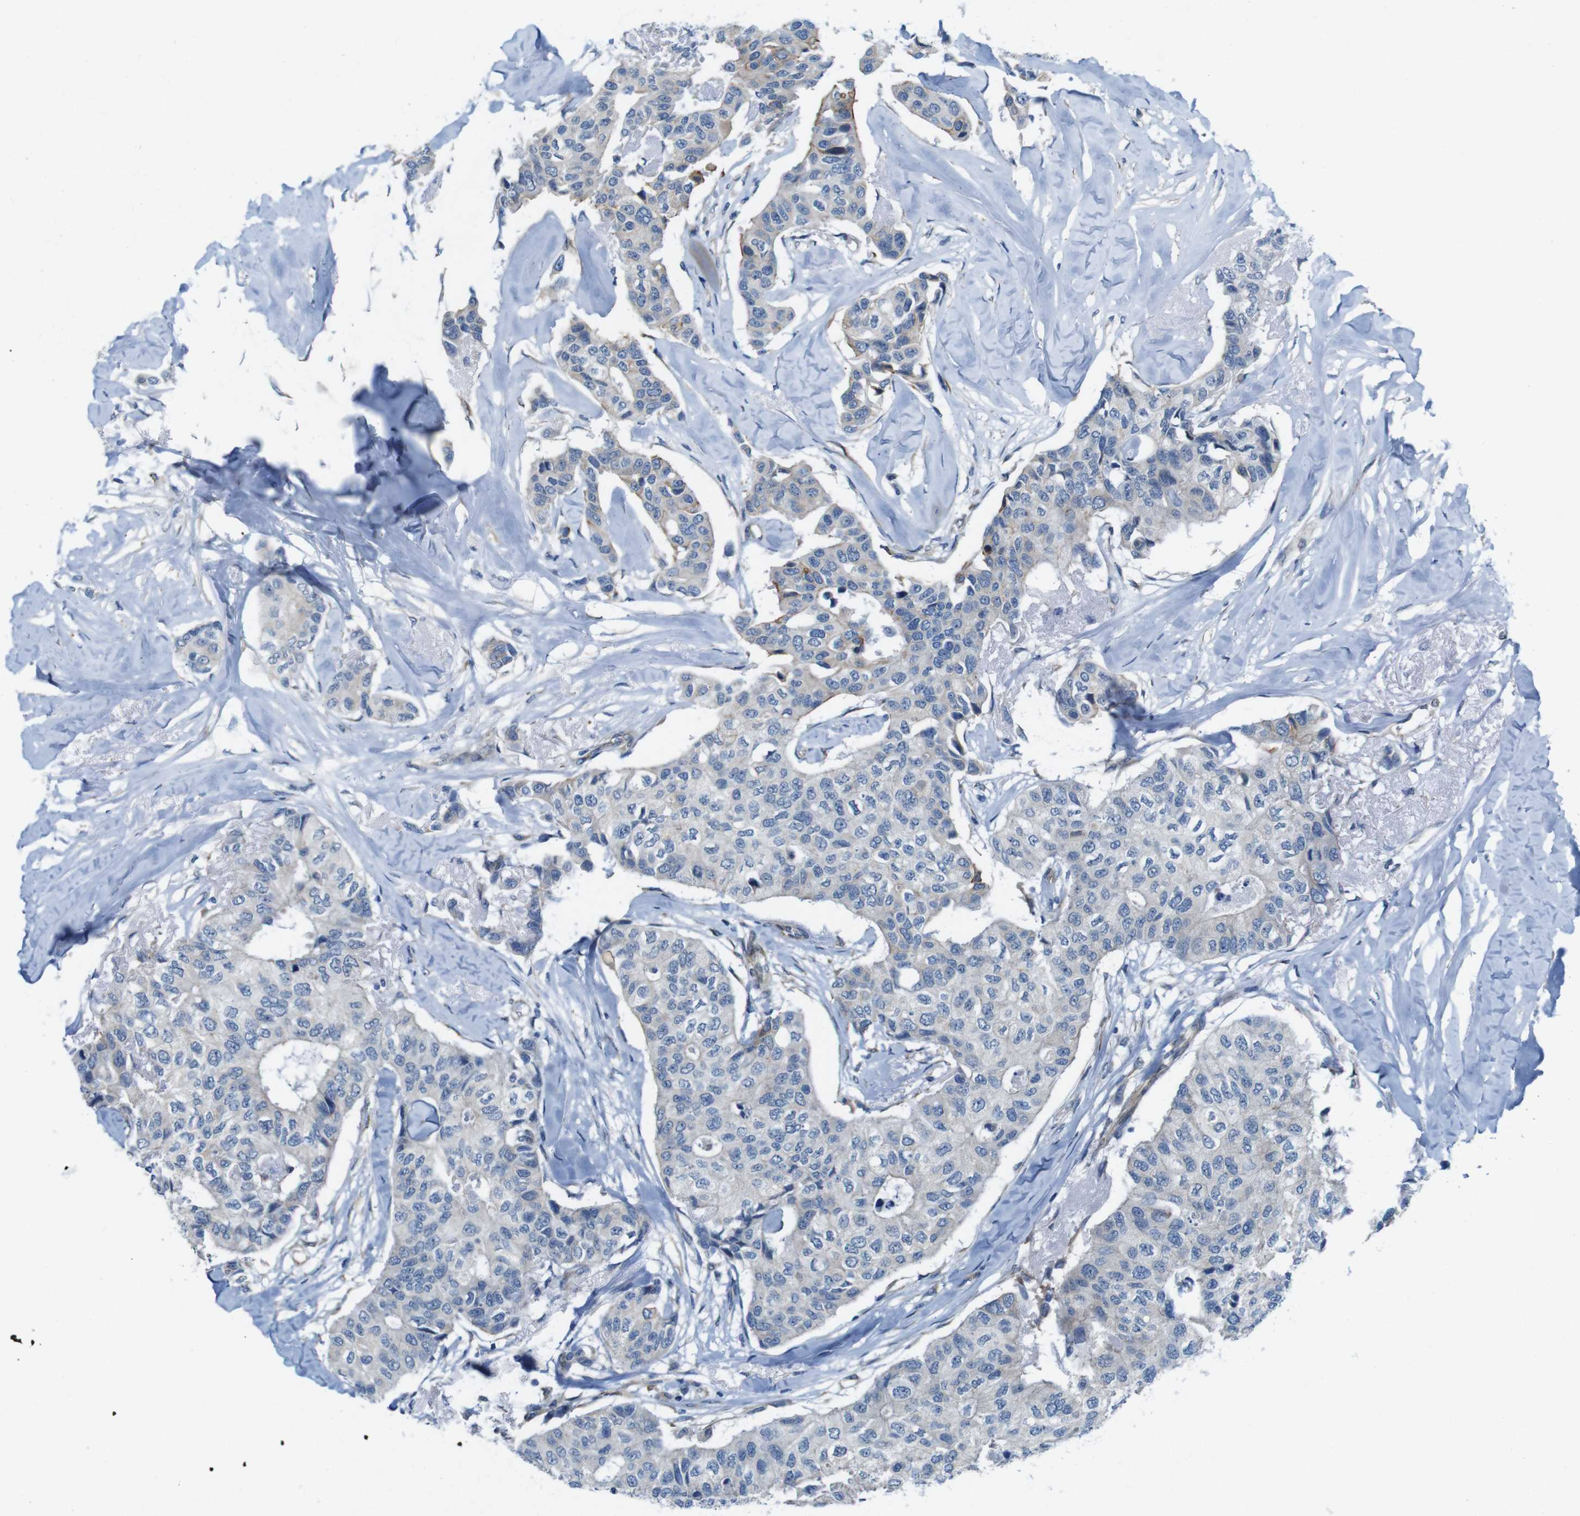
{"staining": {"intensity": "negative", "quantity": "none", "location": "none"}, "tissue": "breast cancer", "cell_type": "Tumor cells", "image_type": "cancer", "snomed": [{"axis": "morphology", "description": "Duct carcinoma"}, {"axis": "topography", "description": "Breast"}], "caption": "The histopathology image exhibits no significant staining in tumor cells of invasive ductal carcinoma (breast).", "gene": "SKI", "patient": {"sex": "female", "age": 80}}